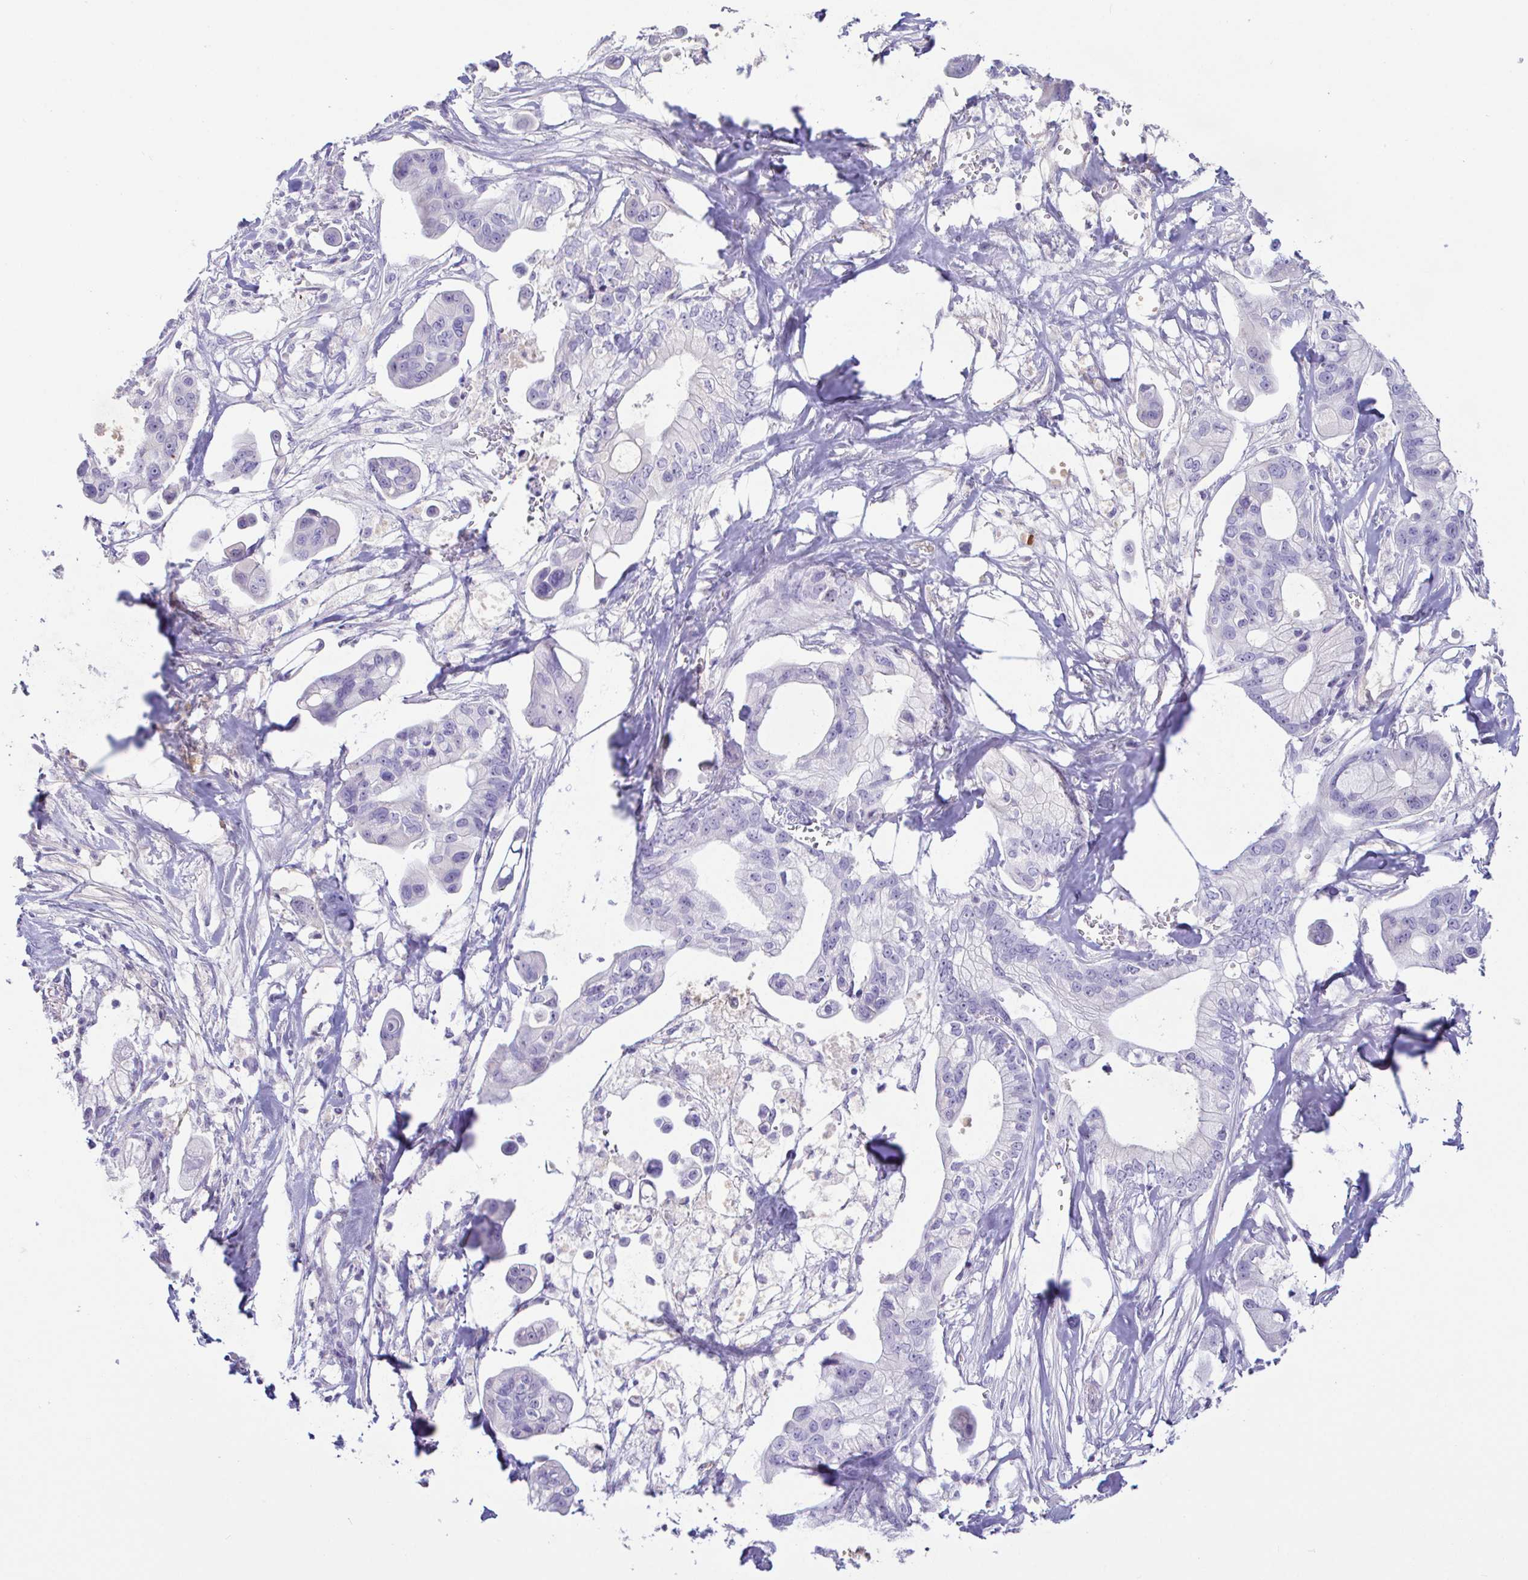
{"staining": {"intensity": "negative", "quantity": "none", "location": "none"}, "tissue": "pancreatic cancer", "cell_type": "Tumor cells", "image_type": "cancer", "snomed": [{"axis": "morphology", "description": "Adenocarcinoma, NOS"}, {"axis": "topography", "description": "Pancreas"}], "caption": "Tumor cells are negative for protein expression in human adenocarcinoma (pancreatic). The staining is performed using DAB (3,3'-diaminobenzidine) brown chromogen with nuclei counter-stained in using hematoxylin.", "gene": "SAA4", "patient": {"sex": "male", "age": 68}}